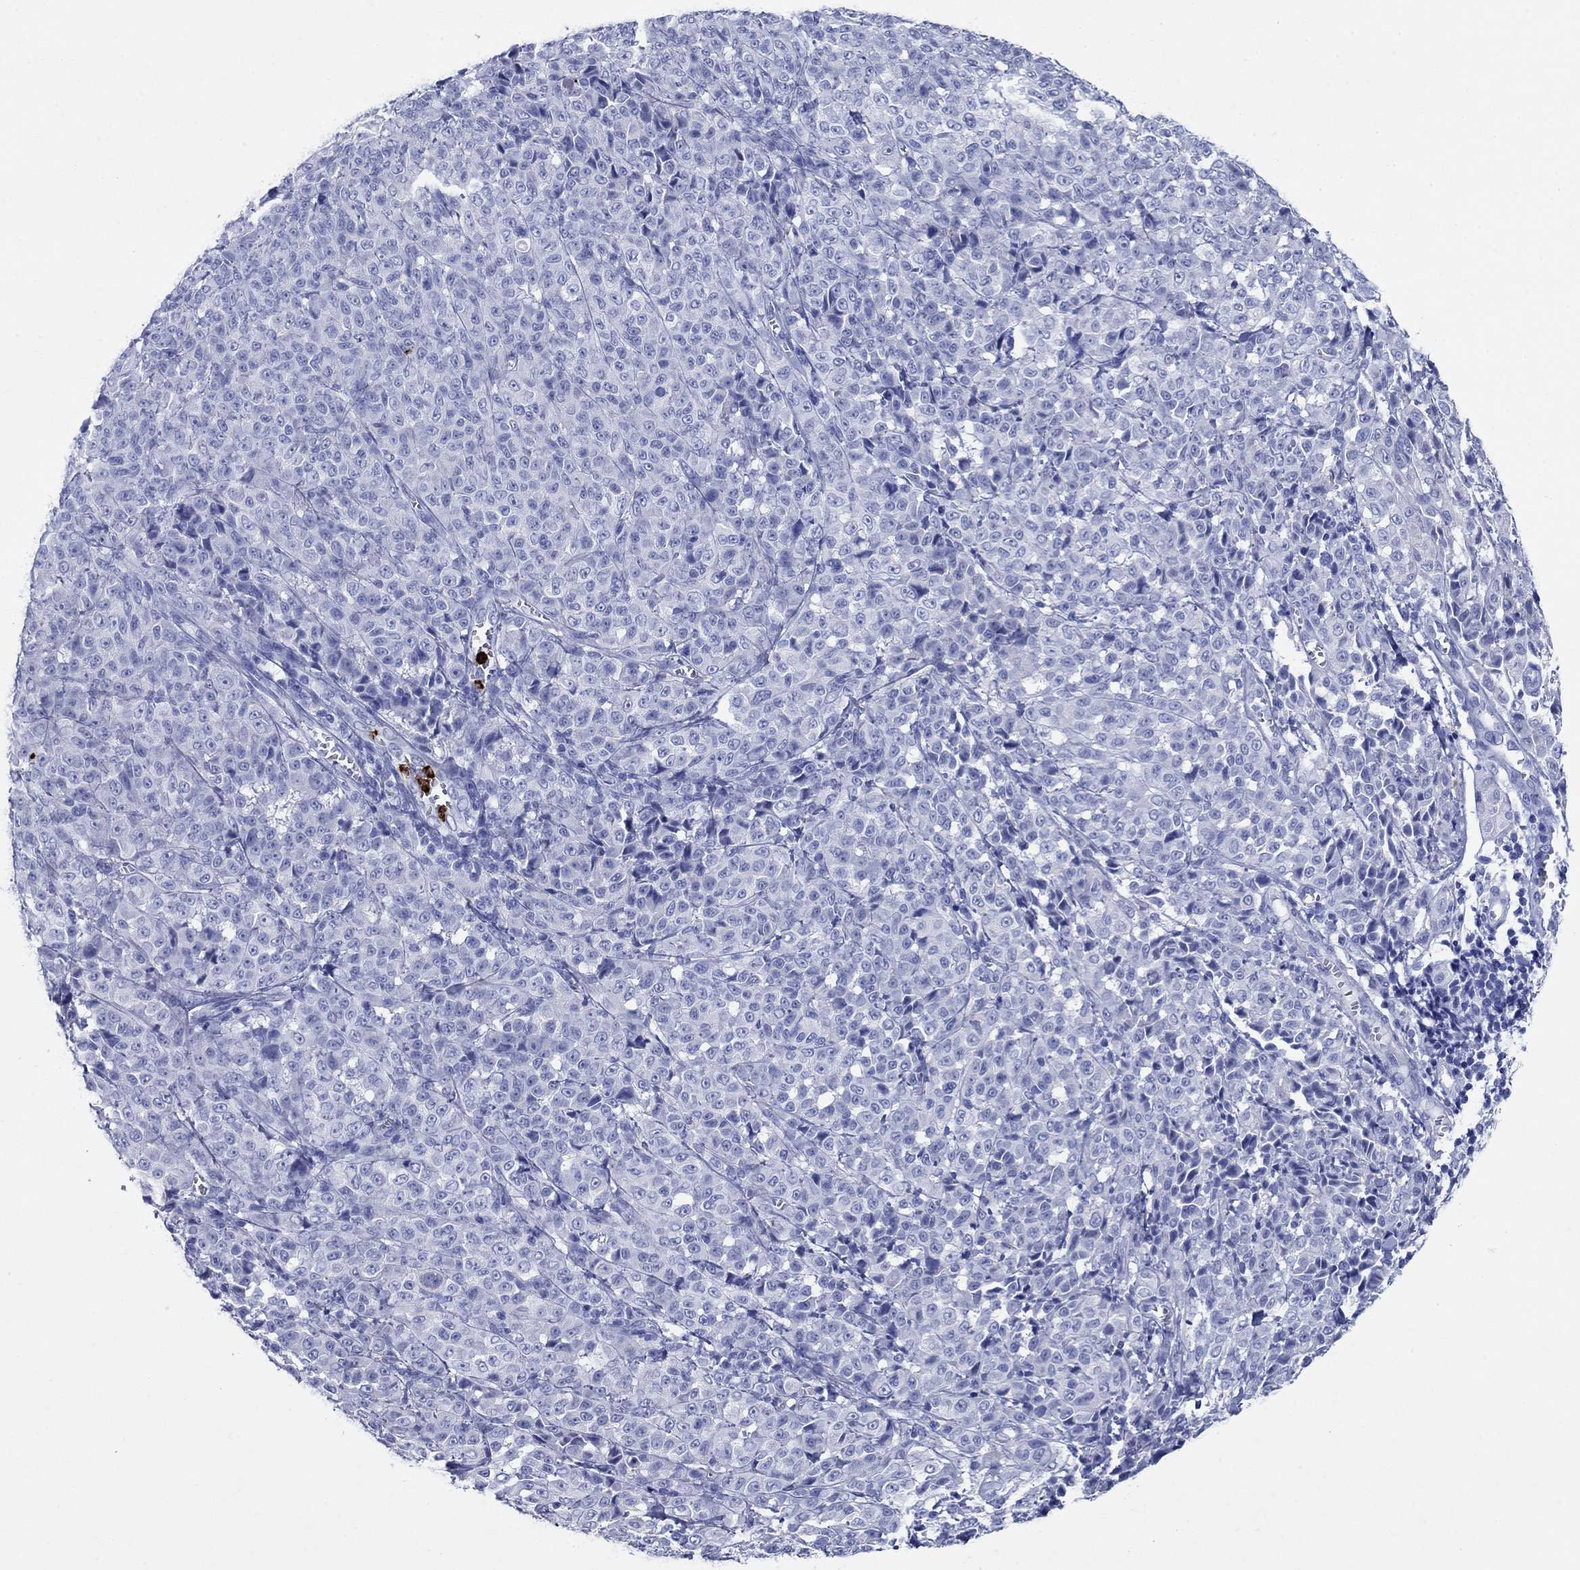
{"staining": {"intensity": "negative", "quantity": "none", "location": "none"}, "tissue": "melanoma", "cell_type": "Tumor cells", "image_type": "cancer", "snomed": [{"axis": "morphology", "description": "Malignant melanoma, NOS"}, {"axis": "topography", "description": "Skin"}], "caption": "This micrograph is of malignant melanoma stained with immunohistochemistry (IHC) to label a protein in brown with the nuclei are counter-stained blue. There is no positivity in tumor cells.", "gene": "AZU1", "patient": {"sex": "male", "age": 89}}